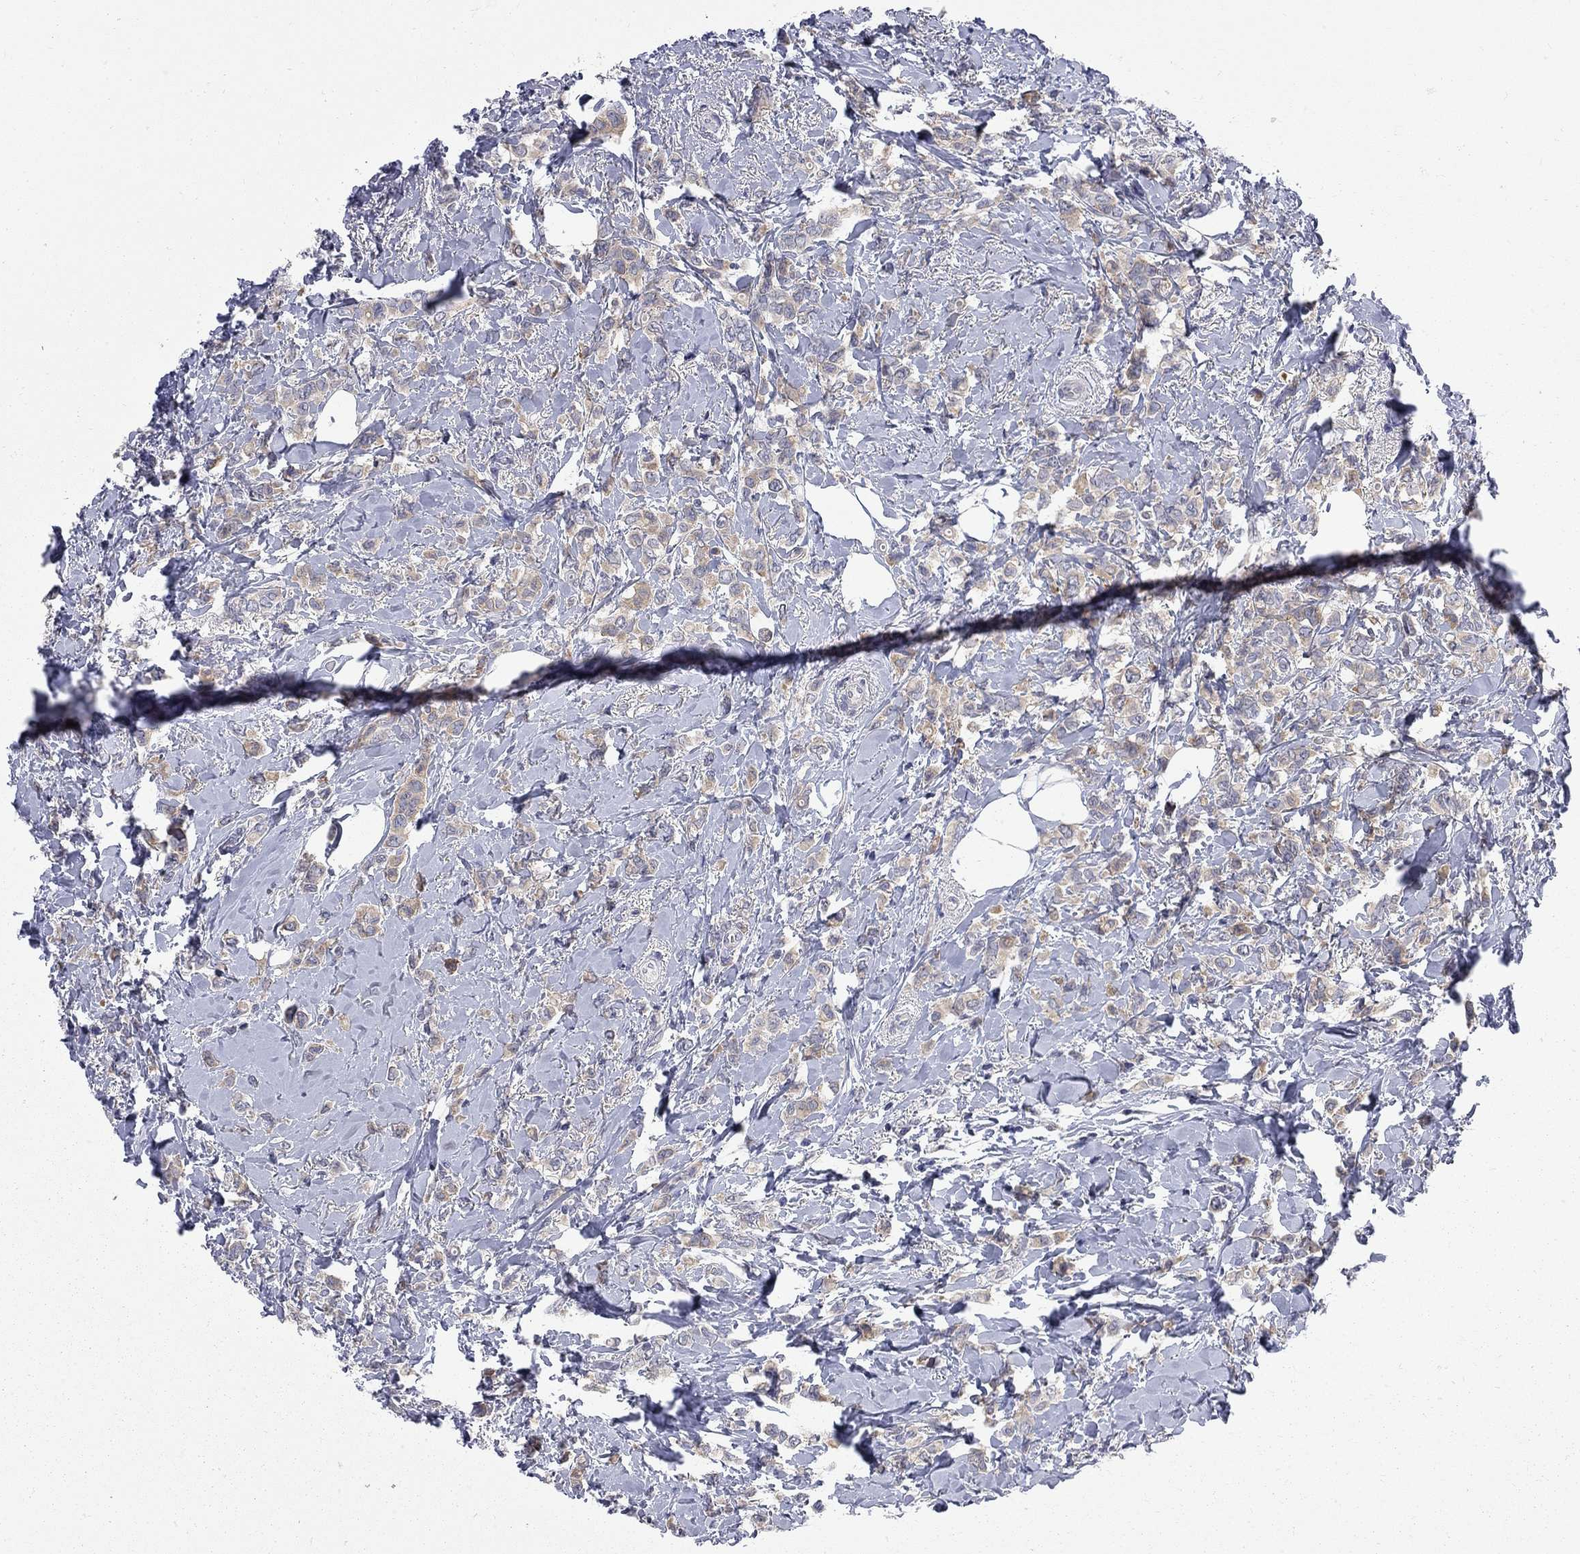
{"staining": {"intensity": "weak", "quantity": ">75%", "location": "cytoplasmic/membranous"}, "tissue": "breast cancer", "cell_type": "Tumor cells", "image_type": "cancer", "snomed": [{"axis": "morphology", "description": "Lobular carcinoma"}, {"axis": "topography", "description": "Breast"}], "caption": "Immunohistochemistry micrograph of neoplastic tissue: breast cancer stained using IHC demonstrates low levels of weak protein expression localized specifically in the cytoplasmic/membranous of tumor cells, appearing as a cytoplasmic/membranous brown color.", "gene": "GALNT8", "patient": {"sex": "female", "age": 66}}